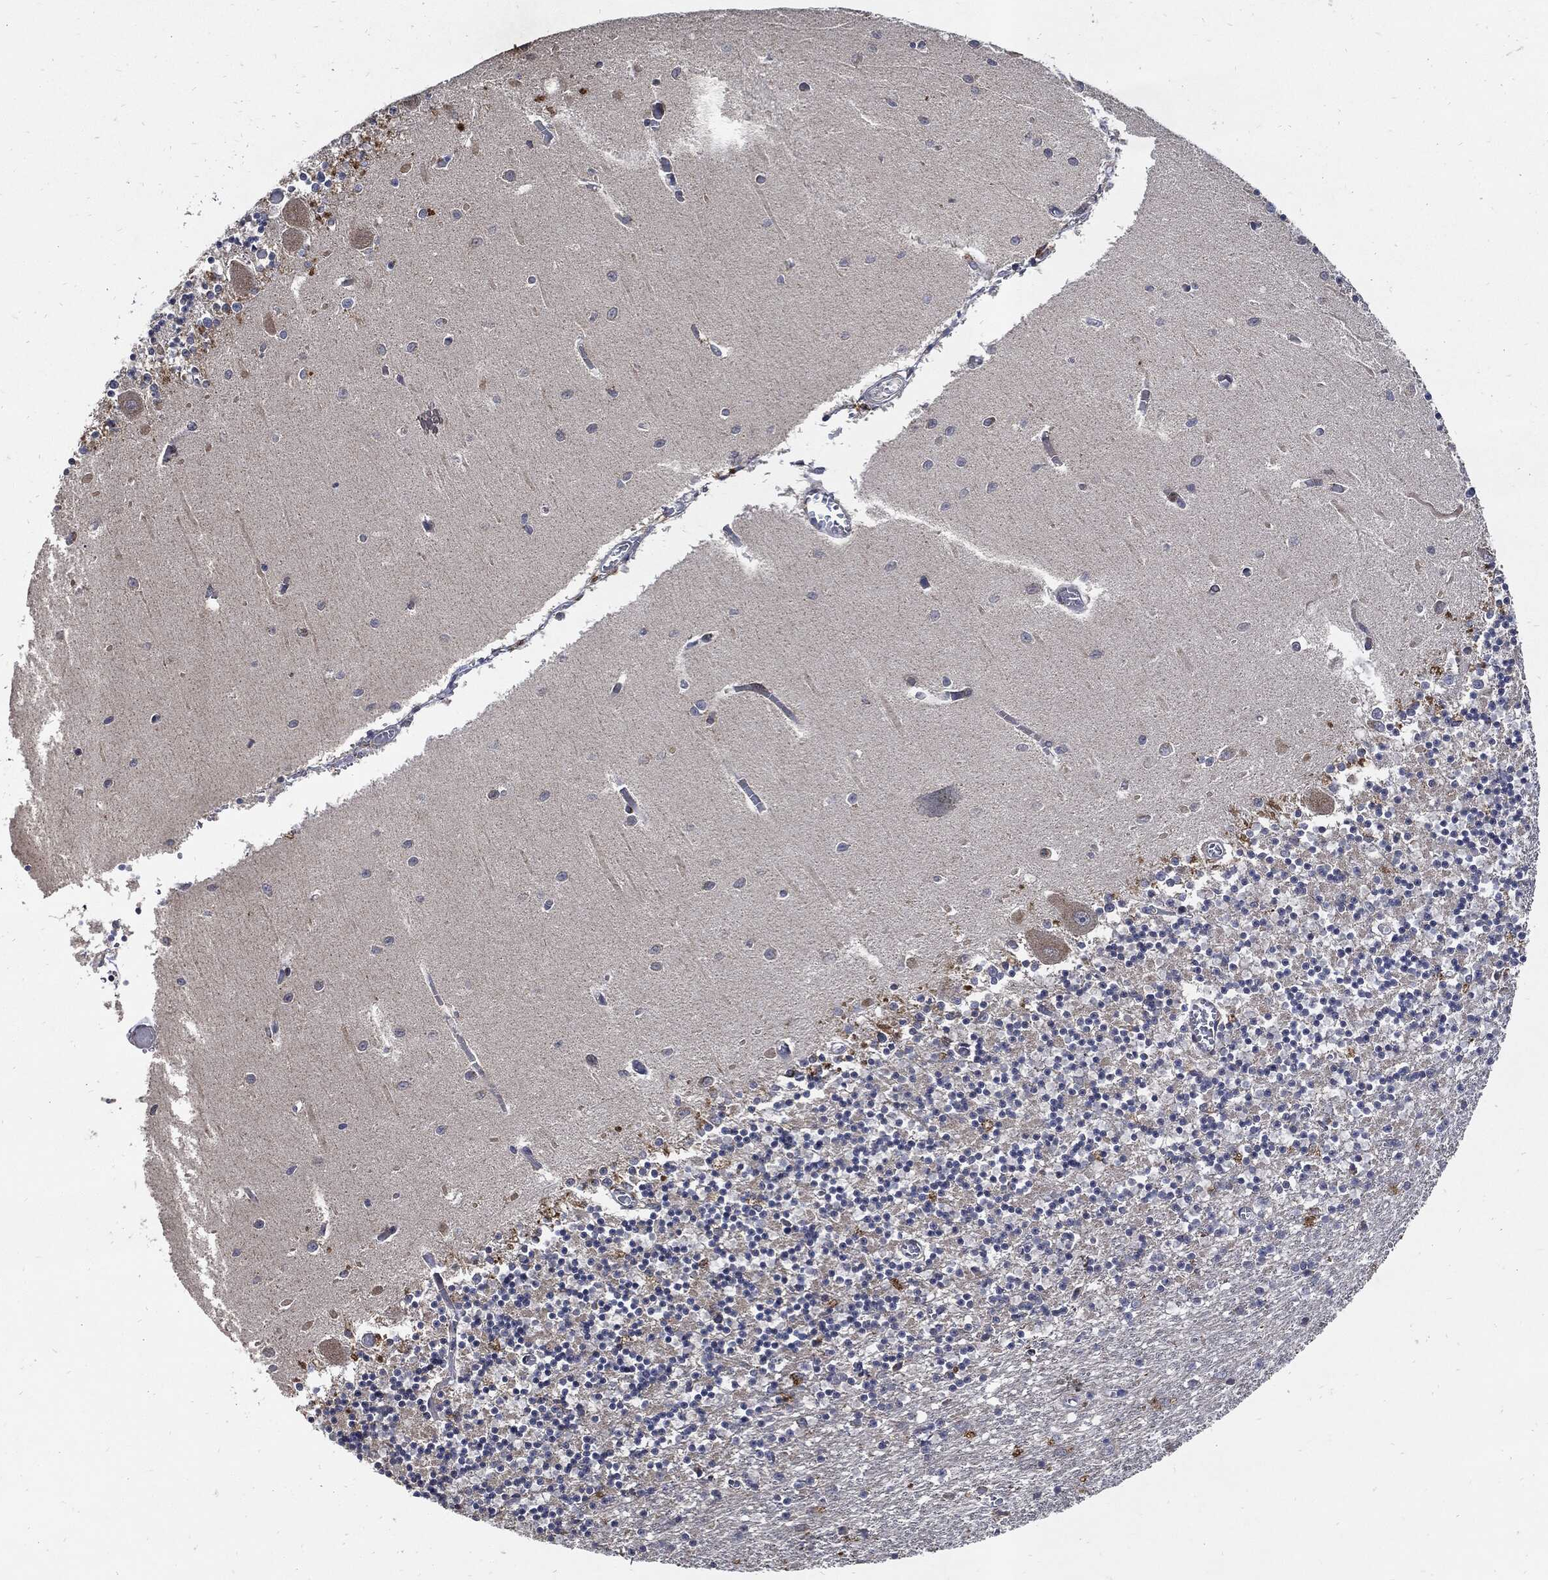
{"staining": {"intensity": "negative", "quantity": "none", "location": "none"}, "tissue": "cerebellum", "cell_type": "Cells in granular layer", "image_type": "normal", "snomed": [{"axis": "morphology", "description": "Normal tissue, NOS"}, {"axis": "topography", "description": "Cerebellum"}], "caption": "IHC micrograph of normal human cerebellum stained for a protein (brown), which reveals no staining in cells in granular layer.", "gene": "SLC31A2", "patient": {"sex": "female", "age": 64}}